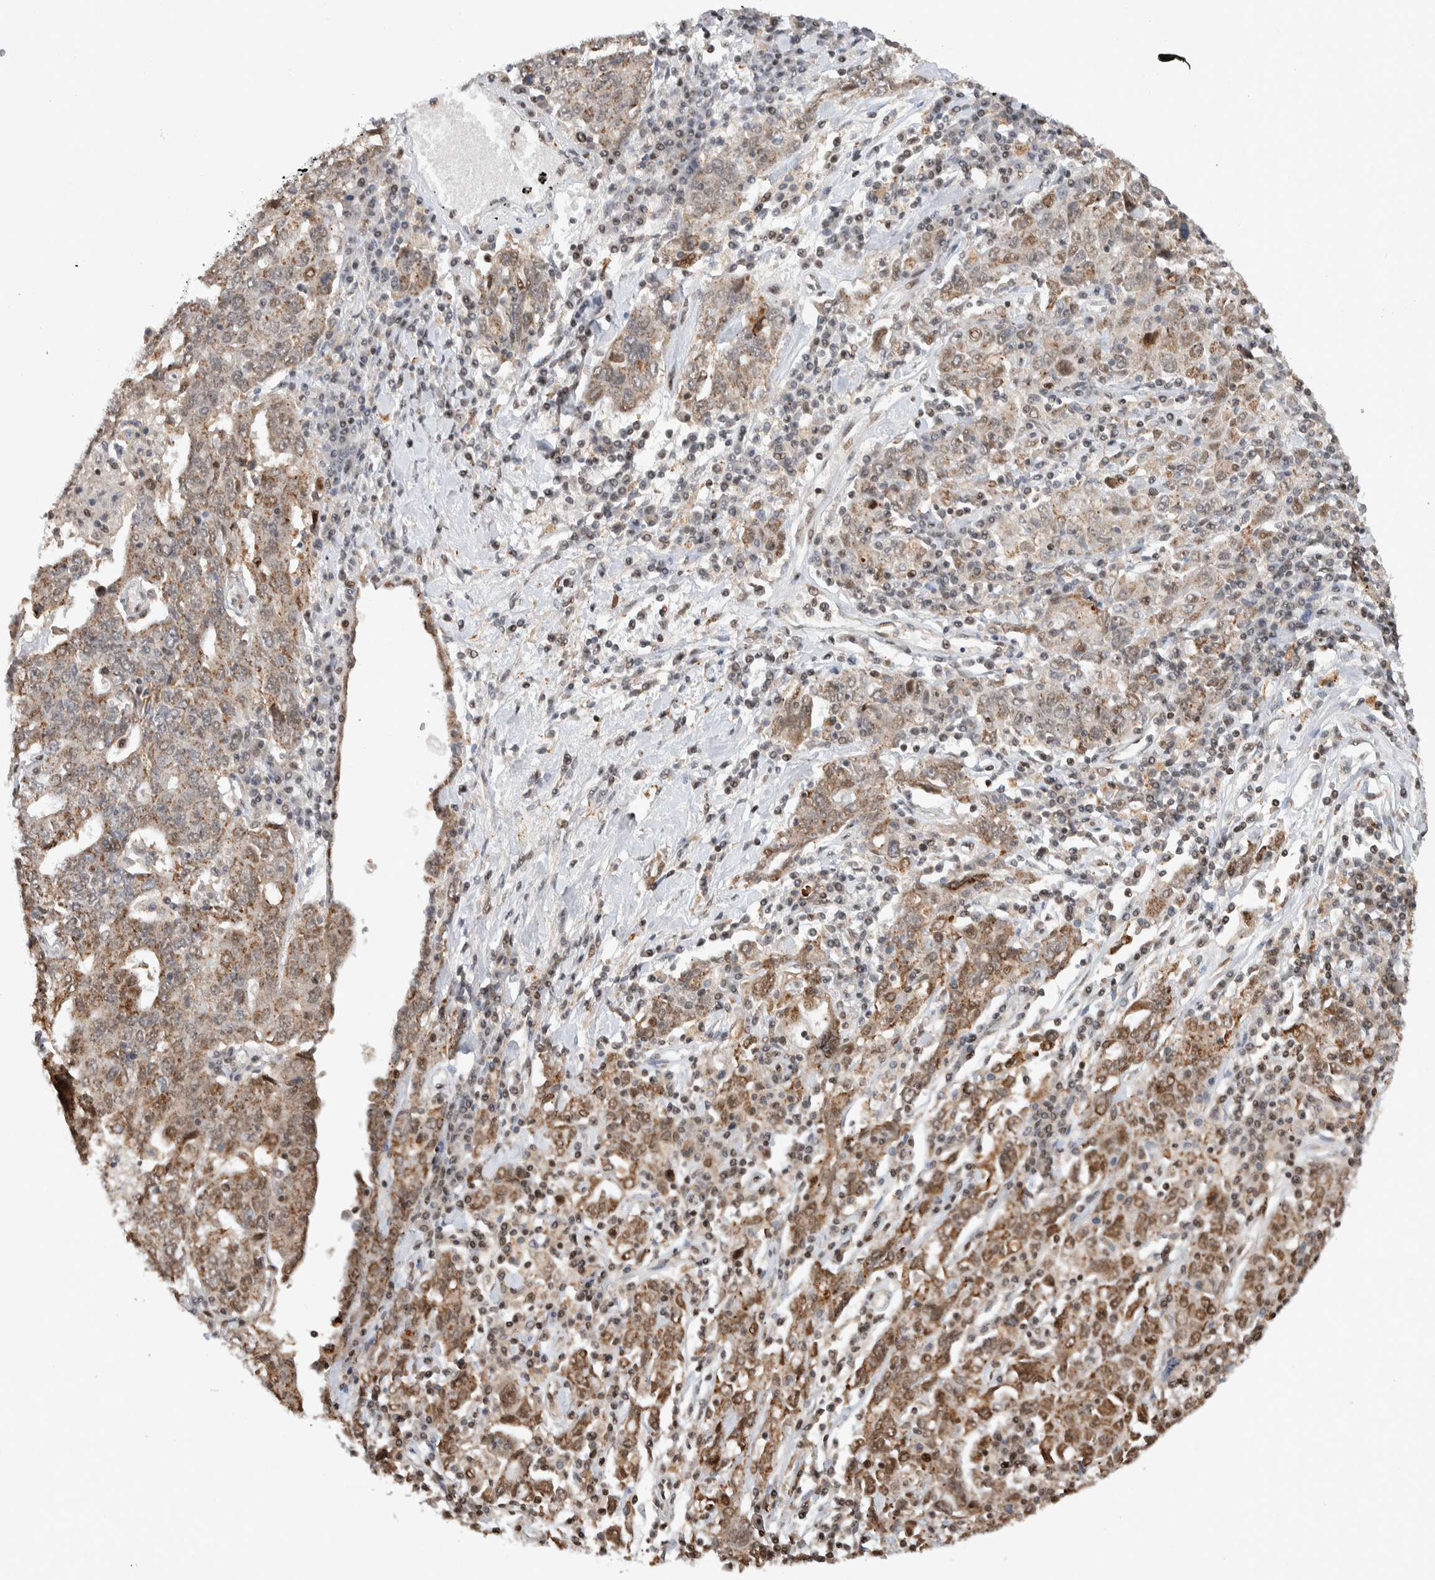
{"staining": {"intensity": "moderate", "quantity": "25%-75%", "location": "cytoplasmic/membranous"}, "tissue": "ovarian cancer", "cell_type": "Tumor cells", "image_type": "cancer", "snomed": [{"axis": "morphology", "description": "Carcinoma, endometroid"}, {"axis": "topography", "description": "Ovary"}], "caption": "Human ovarian cancer stained for a protein (brown) exhibits moderate cytoplasmic/membranous positive staining in approximately 25%-75% of tumor cells.", "gene": "ZNF521", "patient": {"sex": "female", "age": 62}}